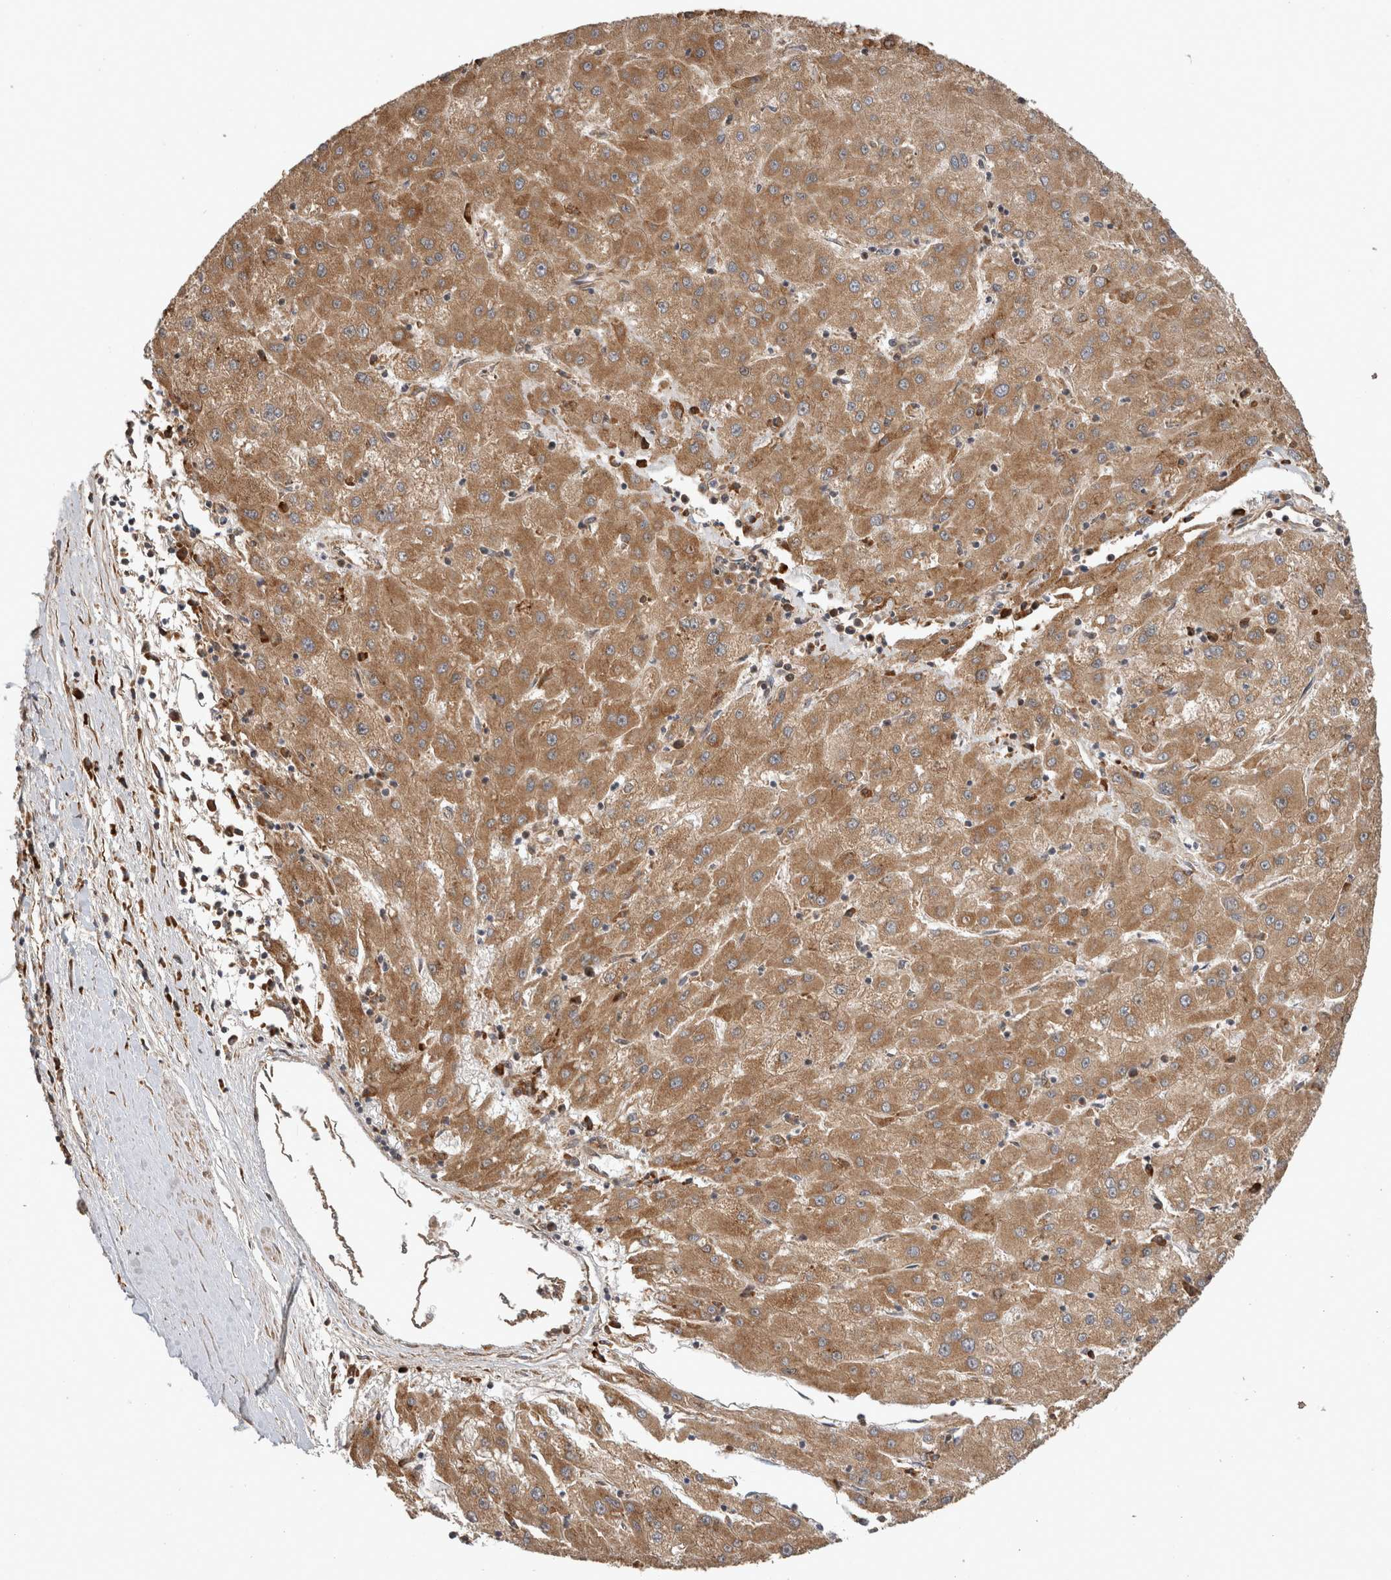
{"staining": {"intensity": "moderate", "quantity": ">75%", "location": "cytoplasmic/membranous"}, "tissue": "liver cancer", "cell_type": "Tumor cells", "image_type": "cancer", "snomed": [{"axis": "morphology", "description": "Carcinoma, Hepatocellular, NOS"}, {"axis": "topography", "description": "Liver"}], "caption": "Brown immunohistochemical staining in liver hepatocellular carcinoma shows moderate cytoplasmic/membranous staining in about >75% of tumor cells.", "gene": "PCDHB15", "patient": {"sex": "male", "age": 72}}